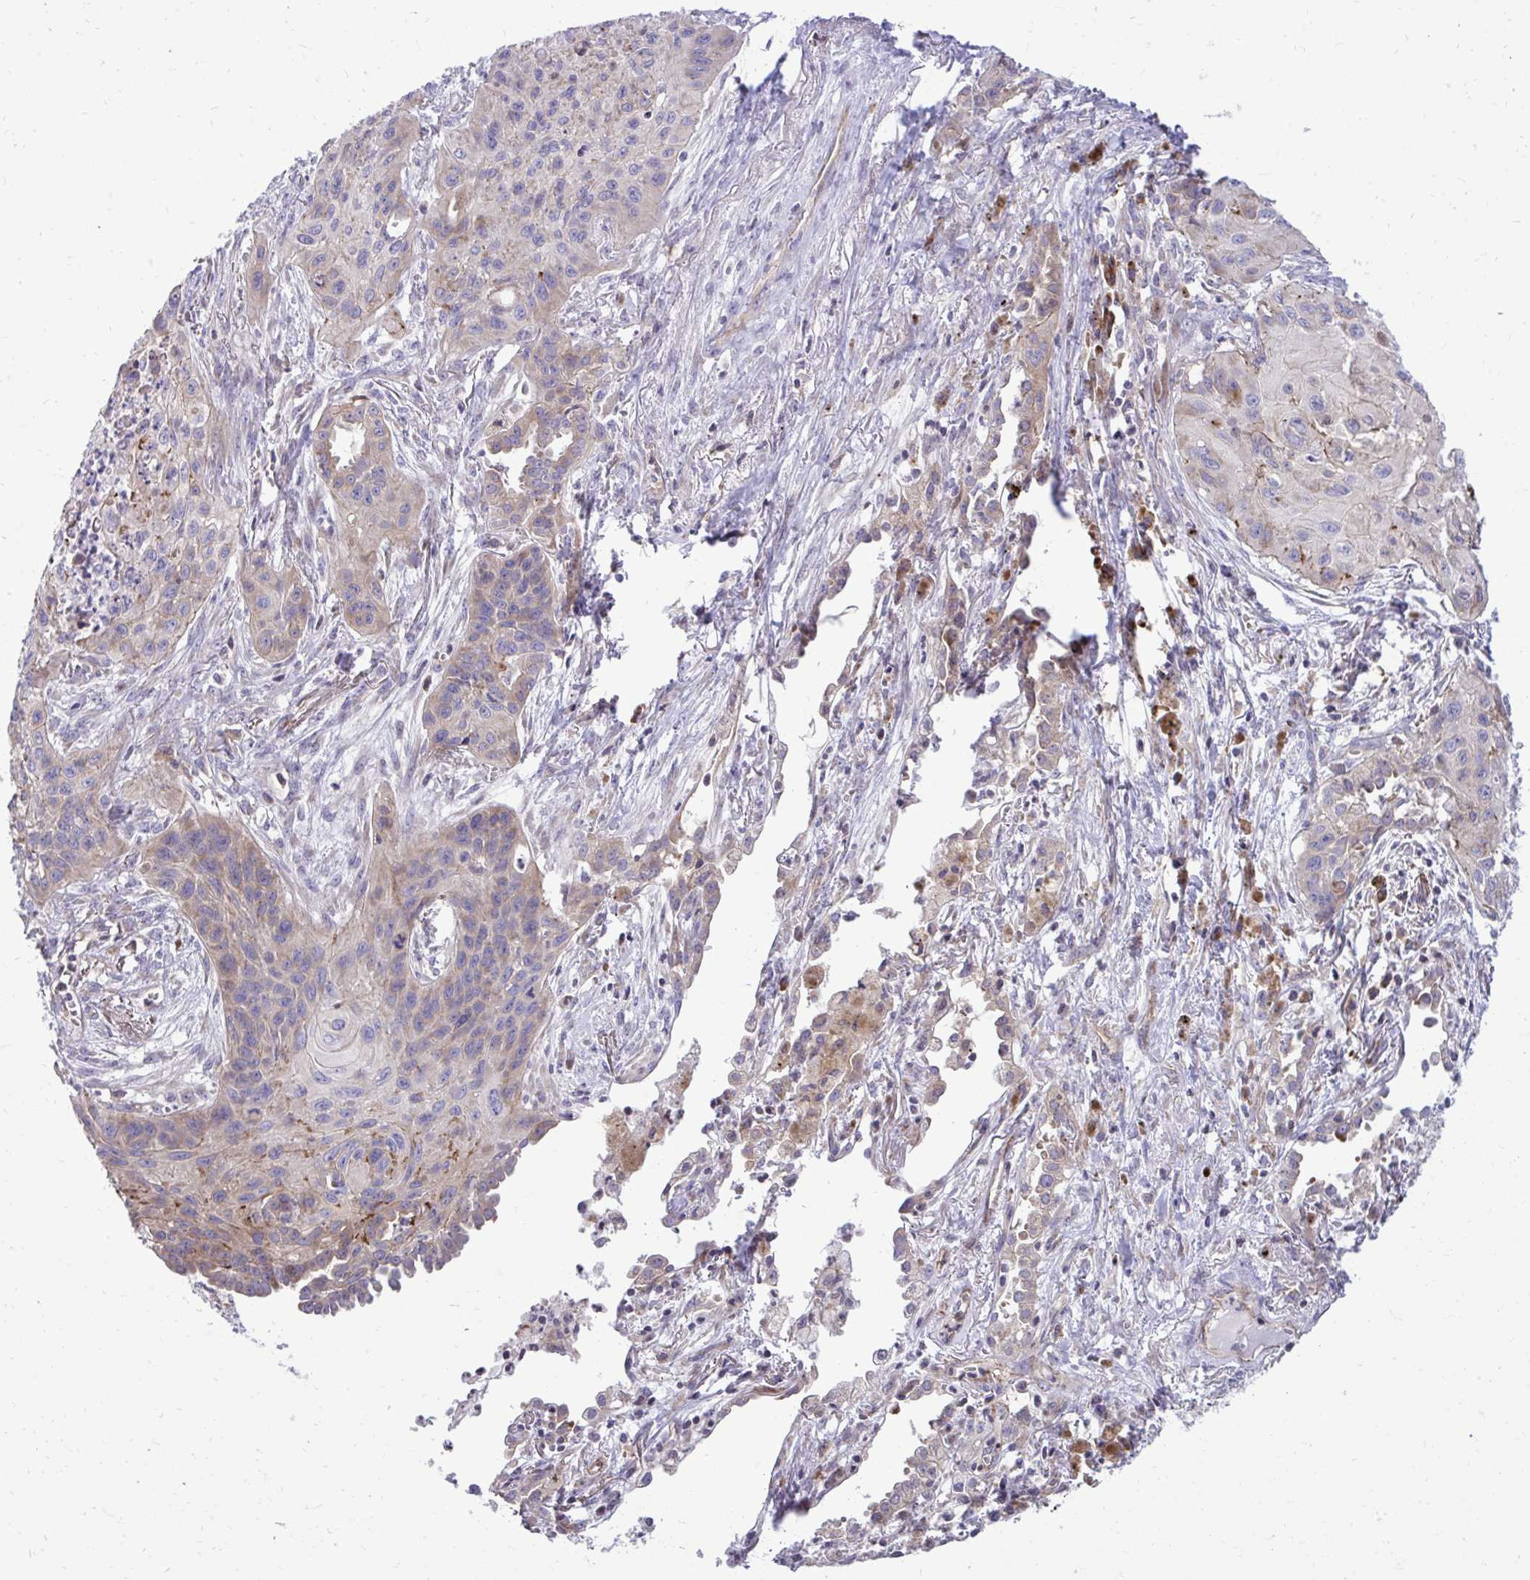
{"staining": {"intensity": "weak", "quantity": "25%-75%", "location": "cytoplasmic/membranous"}, "tissue": "lung cancer", "cell_type": "Tumor cells", "image_type": "cancer", "snomed": [{"axis": "morphology", "description": "Squamous cell carcinoma, NOS"}, {"axis": "topography", "description": "Lung"}], "caption": "This micrograph shows IHC staining of lung cancer, with low weak cytoplasmic/membranous positivity in about 25%-75% of tumor cells.", "gene": "METTL9", "patient": {"sex": "male", "age": 71}}